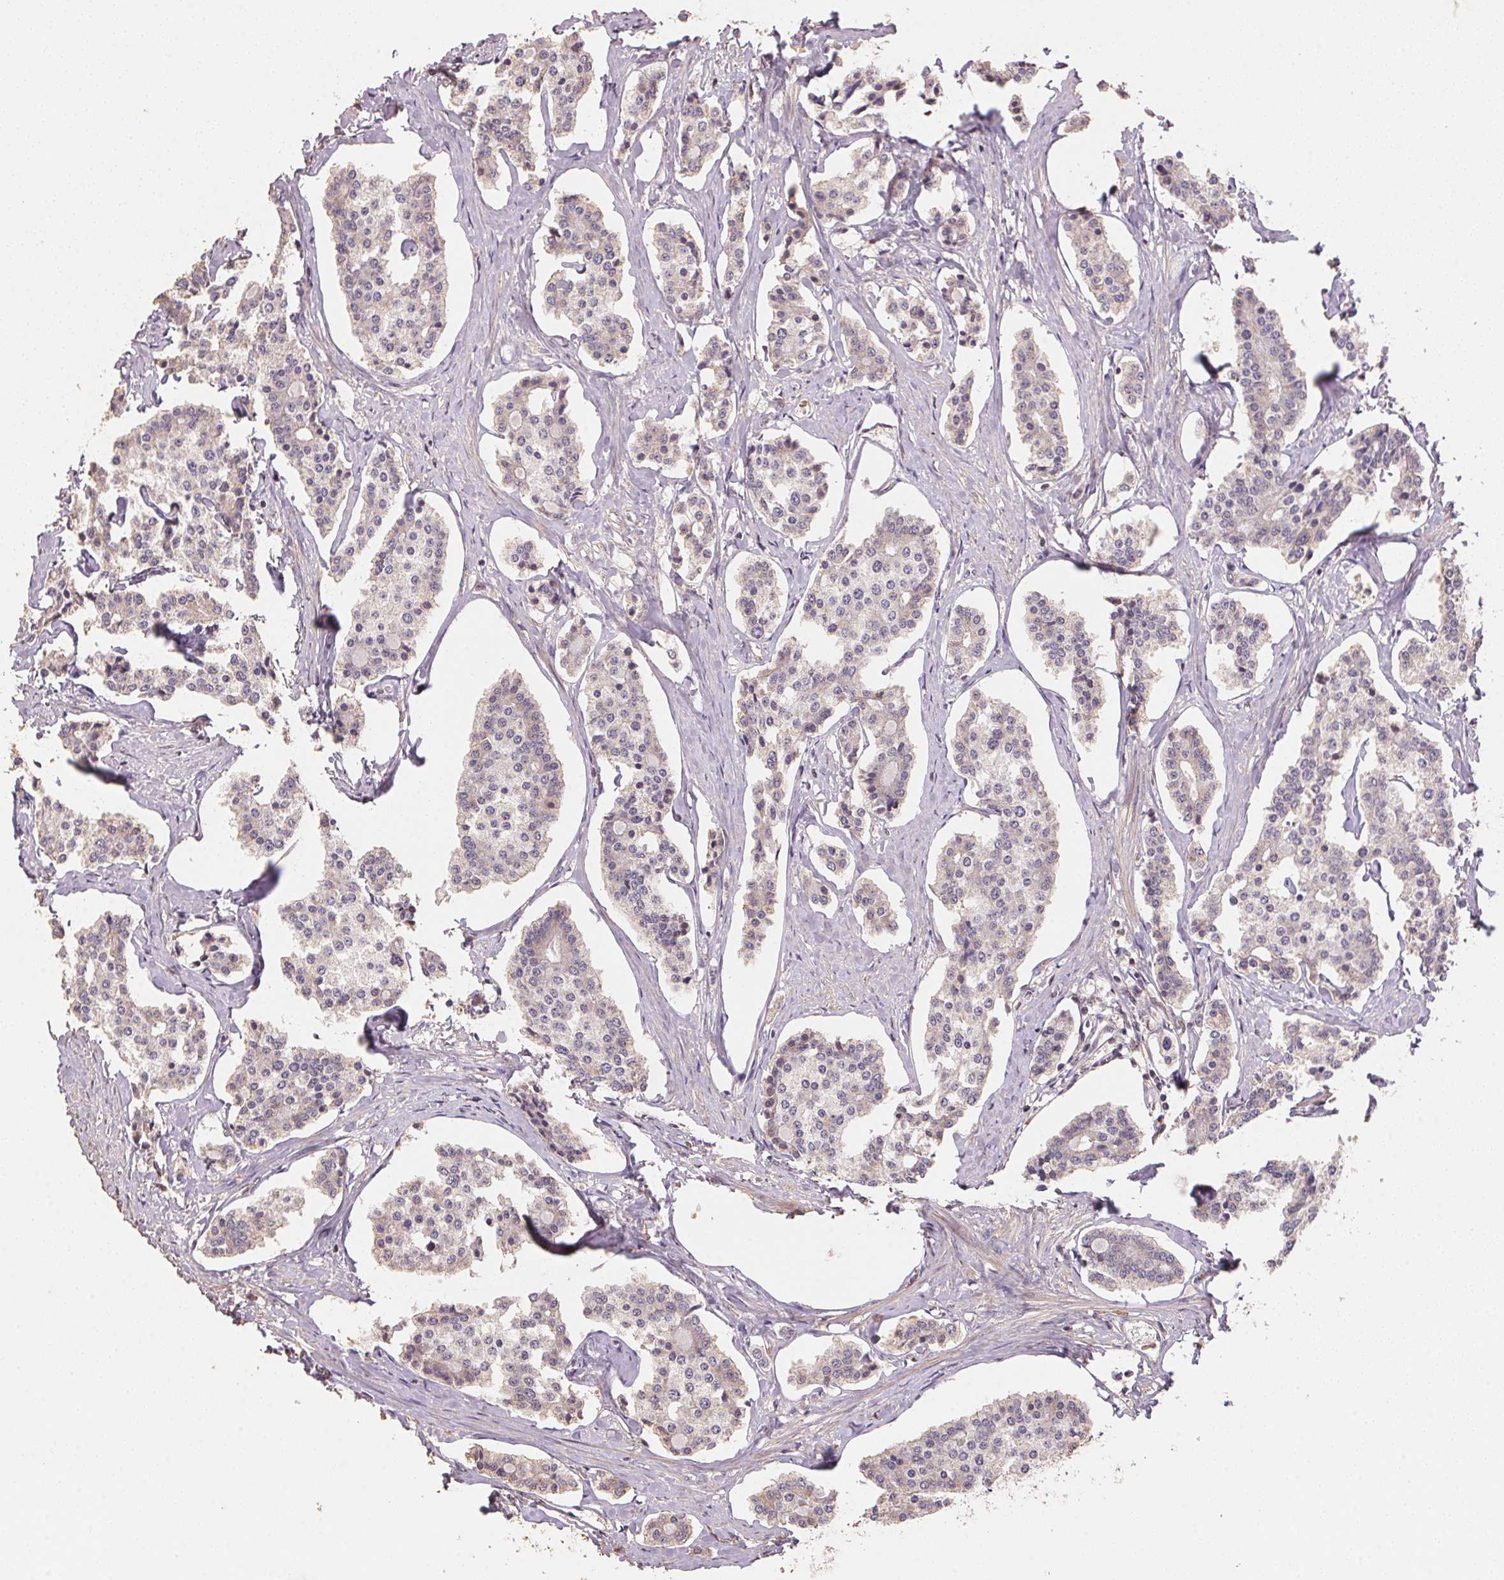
{"staining": {"intensity": "weak", "quantity": "<25%", "location": "cytoplasmic/membranous"}, "tissue": "carcinoid", "cell_type": "Tumor cells", "image_type": "cancer", "snomed": [{"axis": "morphology", "description": "Carcinoid, malignant, NOS"}, {"axis": "topography", "description": "Small intestine"}], "caption": "The micrograph reveals no significant expression in tumor cells of carcinoid (malignant).", "gene": "CENPF", "patient": {"sex": "female", "age": 65}}